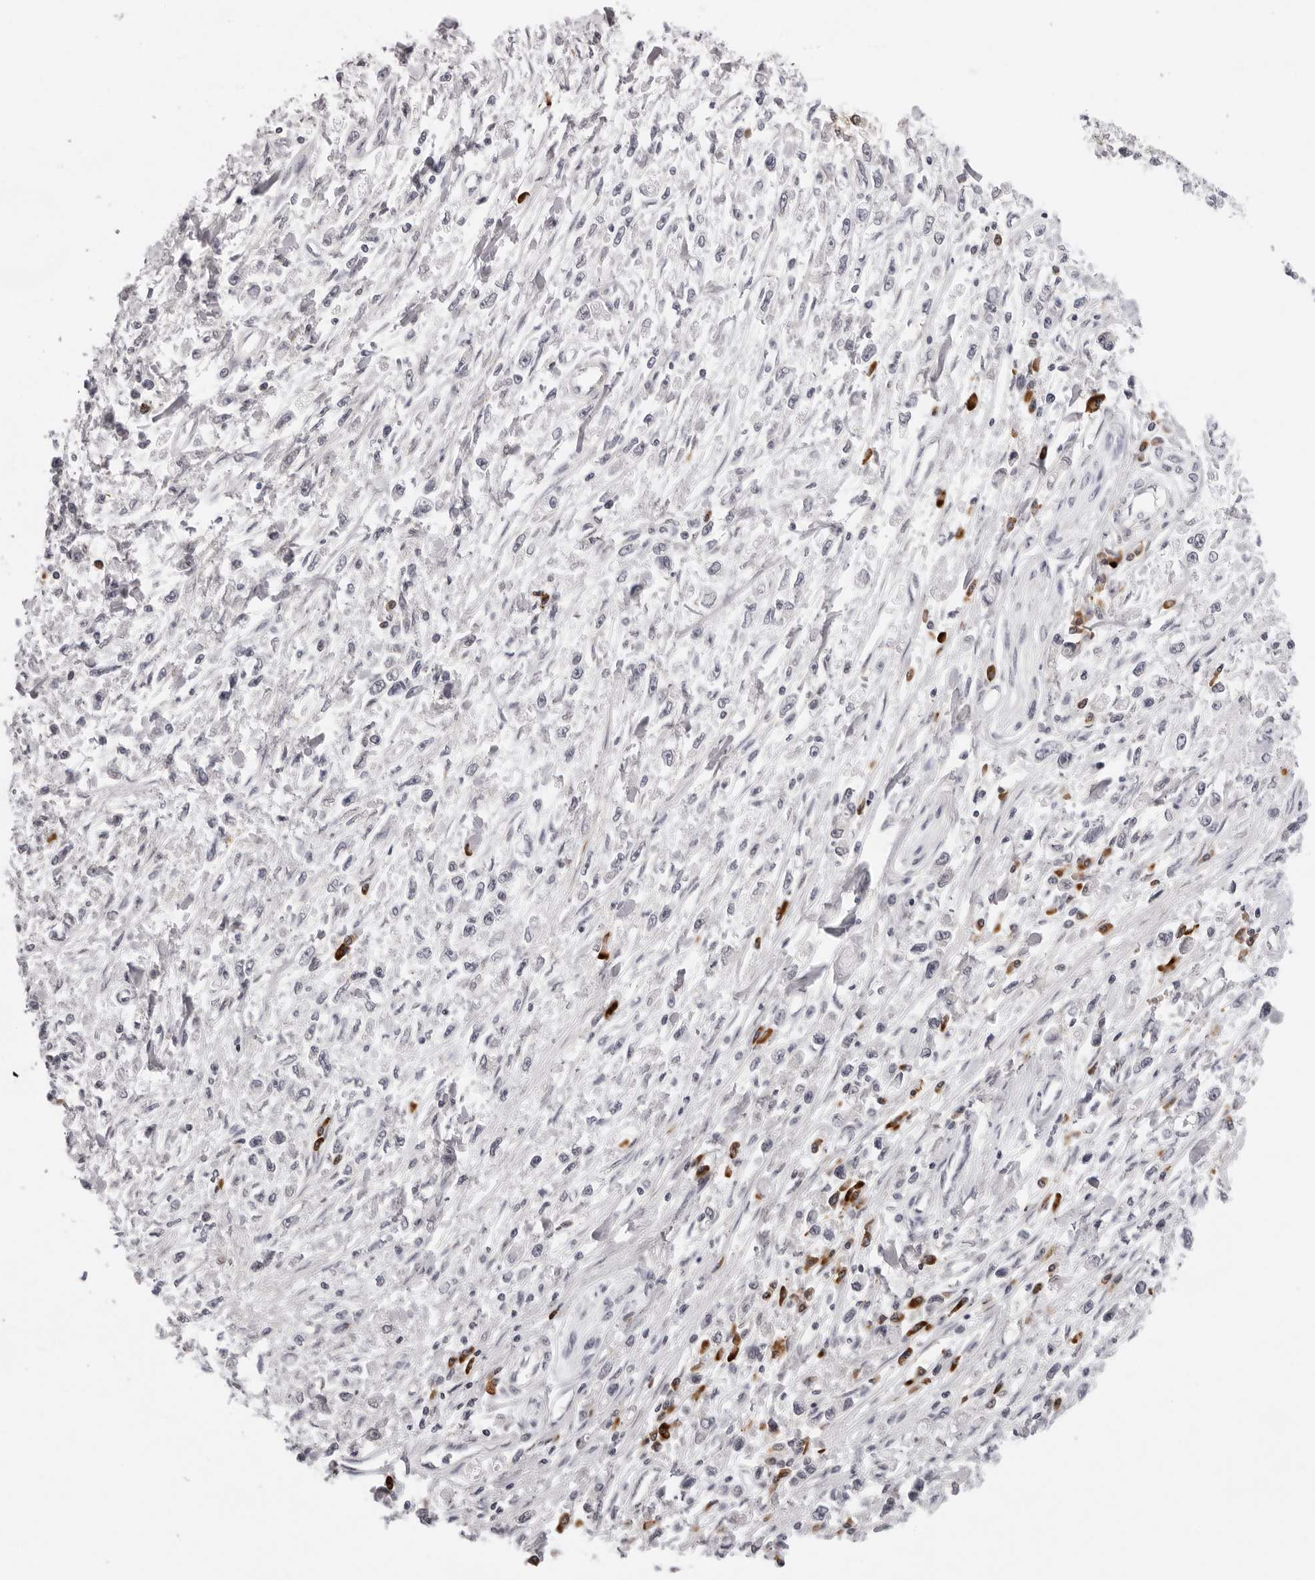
{"staining": {"intensity": "negative", "quantity": "none", "location": "none"}, "tissue": "stomach cancer", "cell_type": "Tumor cells", "image_type": "cancer", "snomed": [{"axis": "morphology", "description": "Adenocarcinoma, NOS"}, {"axis": "topography", "description": "Stomach"}], "caption": "High magnification brightfield microscopy of stomach cancer stained with DAB (brown) and counterstained with hematoxylin (blue): tumor cells show no significant expression.", "gene": "IL17RA", "patient": {"sex": "female", "age": 59}}